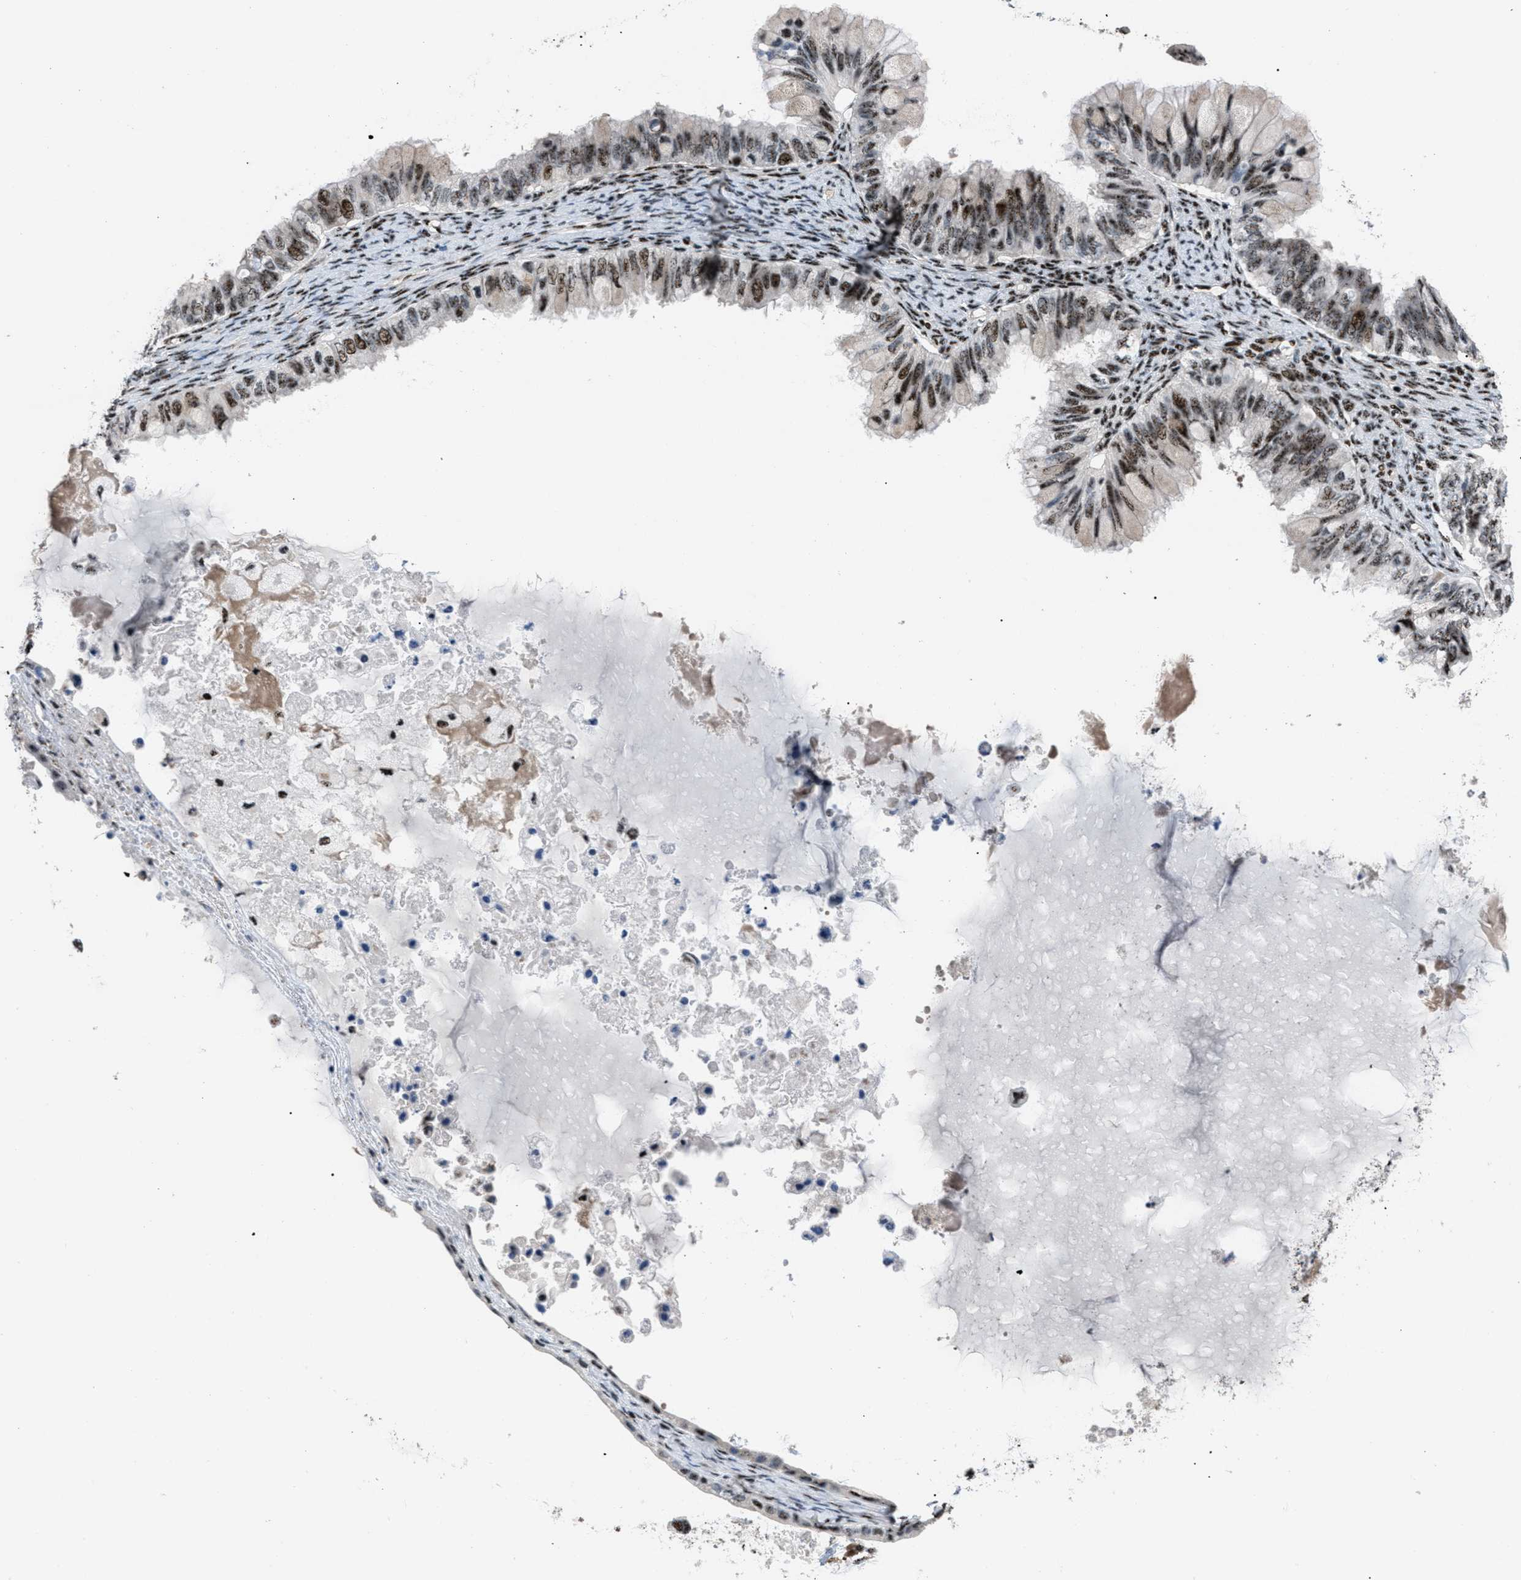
{"staining": {"intensity": "moderate", "quantity": ">75%", "location": "nuclear"}, "tissue": "ovarian cancer", "cell_type": "Tumor cells", "image_type": "cancer", "snomed": [{"axis": "morphology", "description": "Cystadenocarcinoma, mucinous, NOS"}, {"axis": "topography", "description": "Ovary"}], "caption": "Immunohistochemistry (IHC) micrograph of neoplastic tissue: human ovarian cancer (mucinous cystadenocarcinoma) stained using immunohistochemistry displays medium levels of moderate protein expression localized specifically in the nuclear of tumor cells, appearing as a nuclear brown color.", "gene": "CDR2", "patient": {"sex": "female", "age": 80}}